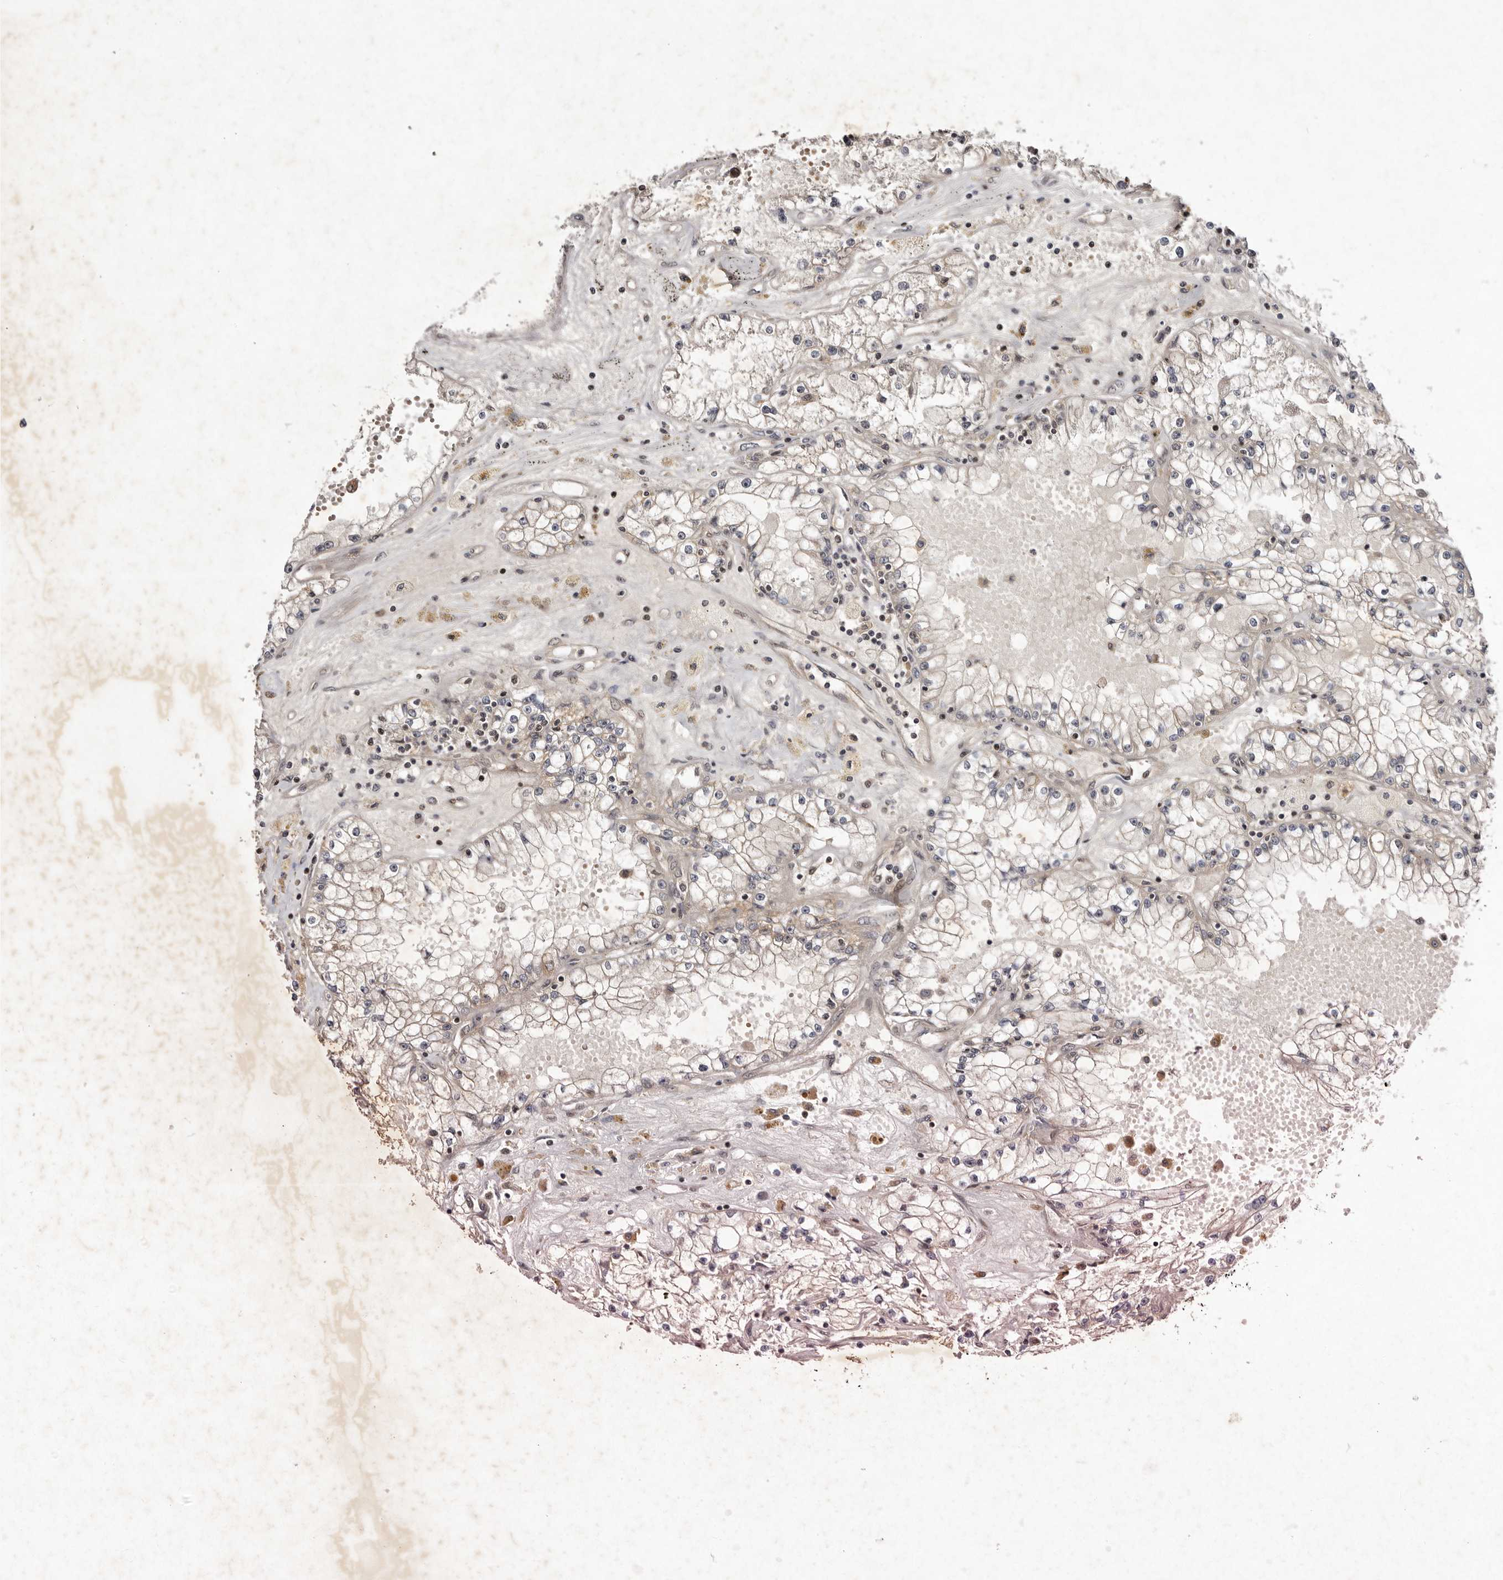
{"staining": {"intensity": "weak", "quantity": "<25%", "location": "cytoplasmic/membranous,nuclear"}, "tissue": "renal cancer", "cell_type": "Tumor cells", "image_type": "cancer", "snomed": [{"axis": "morphology", "description": "Adenocarcinoma, NOS"}, {"axis": "topography", "description": "Kidney"}], "caption": "Tumor cells are negative for protein expression in human adenocarcinoma (renal). (Stains: DAB immunohistochemistry with hematoxylin counter stain, Microscopy: brightfield microscopy at high magnification).", "gene": "ABL1", "patient": {"sex": "male", "age": 56}}